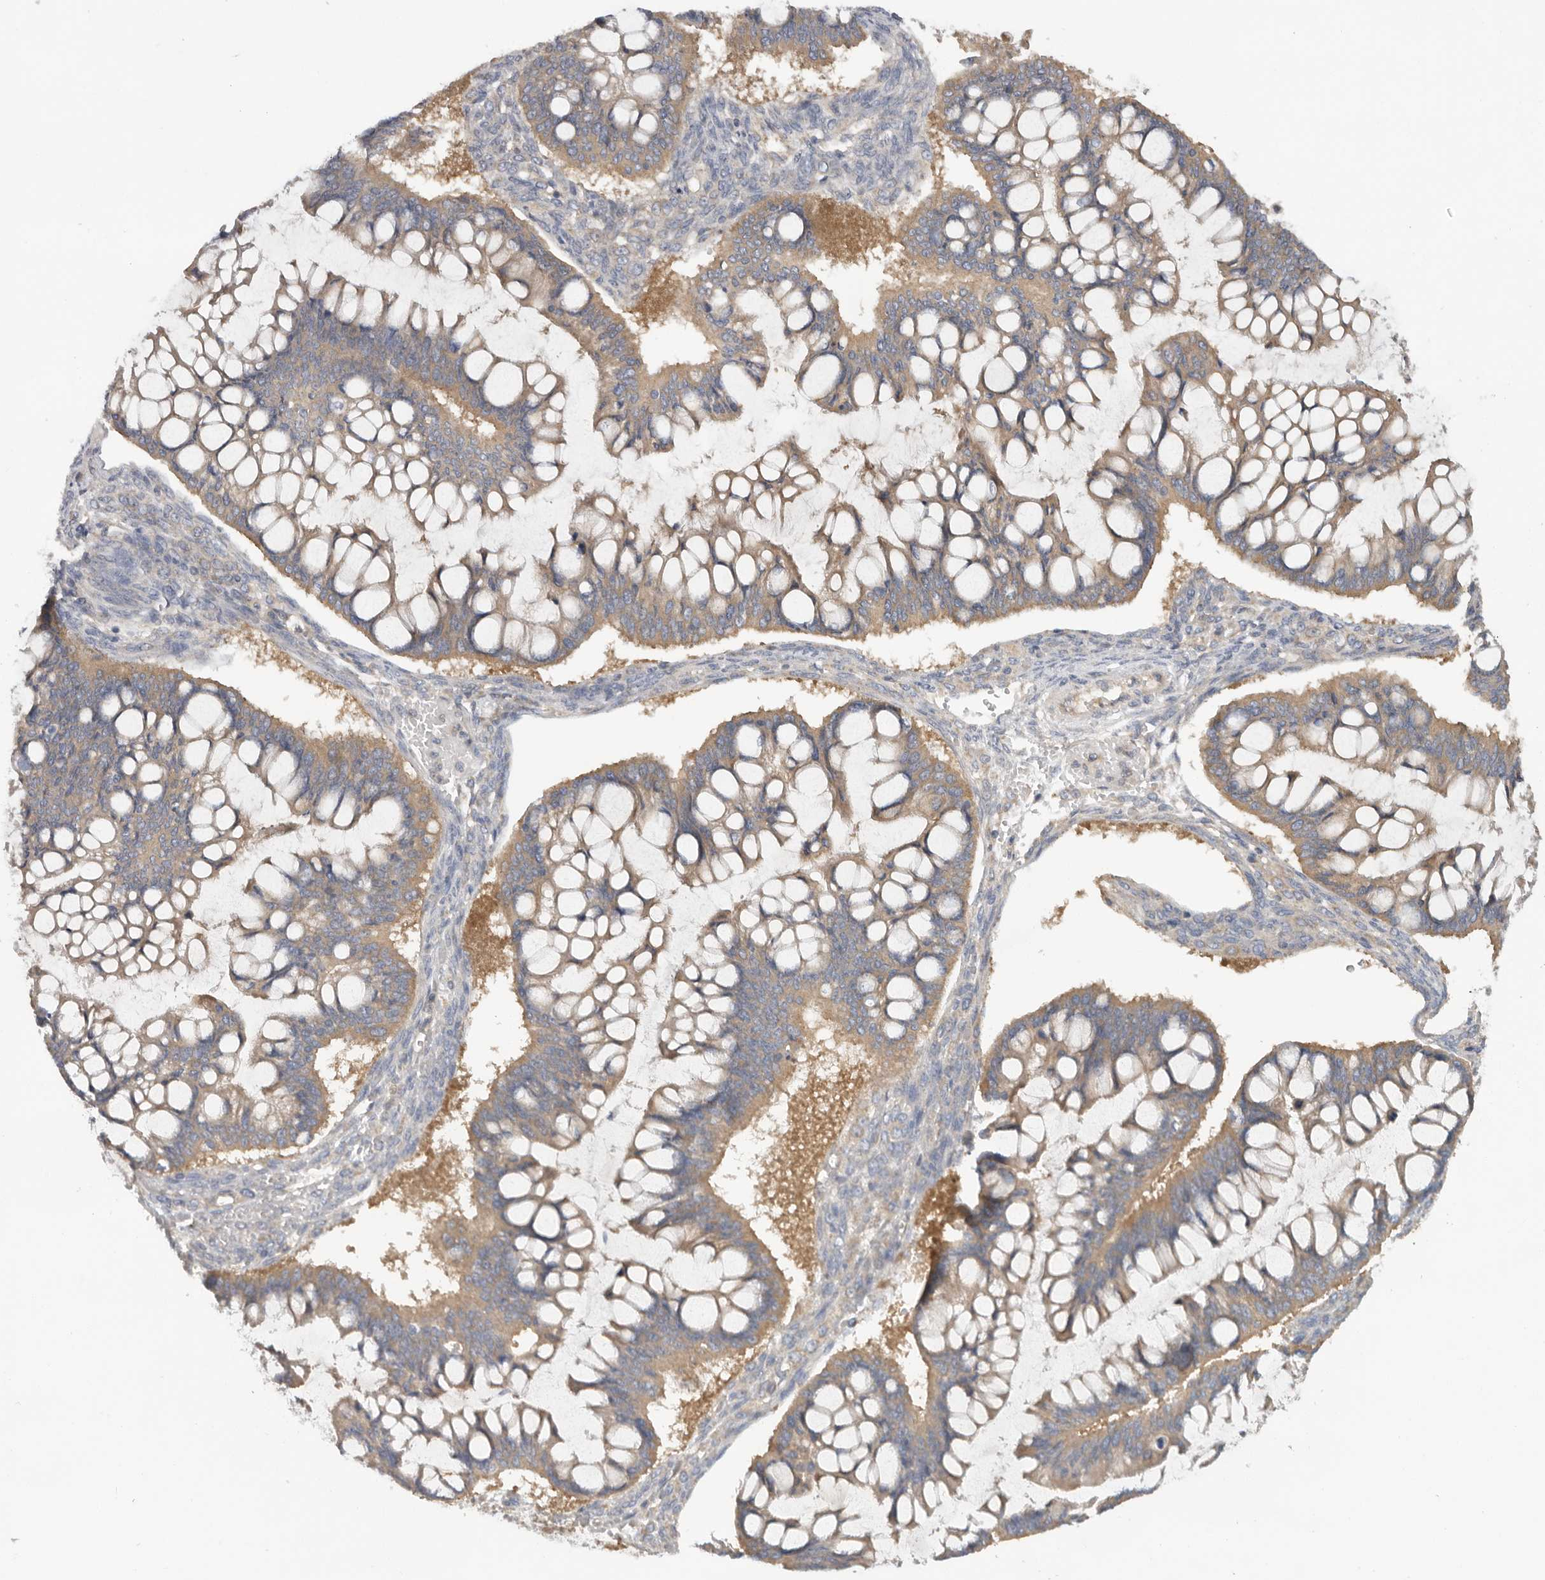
{"staining": {"intensity": "moderate", "quantity": ">75%", "location": "cytoplasmic/membranous"}, "tissue": "ovarian cancer", "cell_type": "Tumor cells", "image_type": "cancer", "snomed": [{"axis": "morphology", "description": "Cystadenocarcinoma, mucinous, NOS"}, {"axis": "topography", "description": "Ovary"}], "caption": "Brown immunohistochemical staining in human ovarian cancer displays moderate cytoplasmic/membranous staining in about >75% of tumor cells.", "gene": "PPP1R42", "patient": {"sex": "female", "age": 73}}